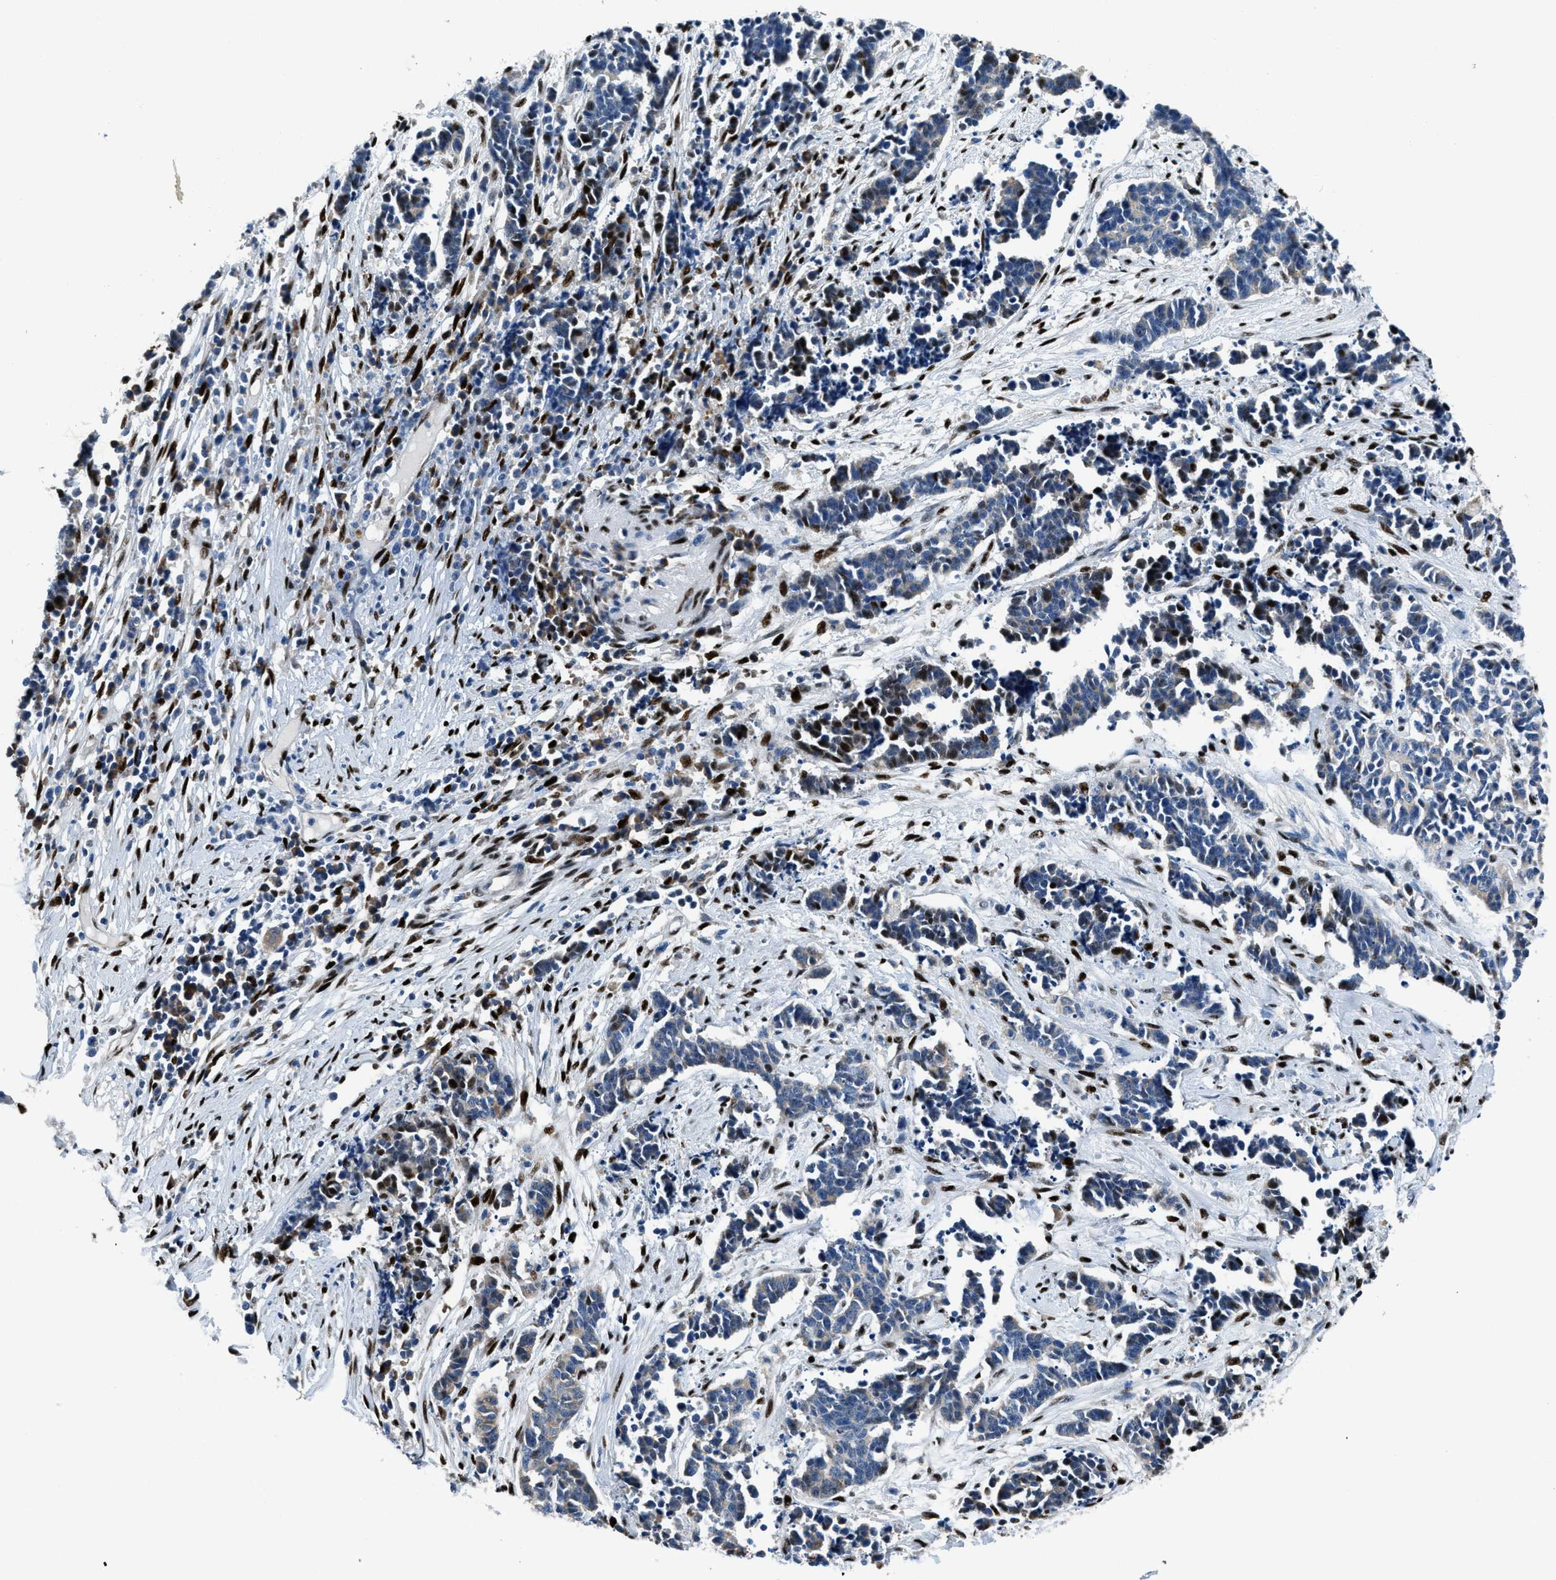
{"staining": {"intensity": "negative", "quantity": "none", "location": "none"}, "tissue": "cervical cancer", "cell_type": "Tumor cells", "image_type": "cancer", "snomed": [{"axis": "morphology", "description": "Squamous cell carcinoma, NOS"}, {"axis": "topography", "description": "Cervix"}], "caption": "IHC histopathology image of neoplastic tissue: human cervical cancer stained with DAB (3,3'-diaminobenzidine) reveals no significant protein staining in tumor cells. (DAB immunohistochemistry (IHC) visualized using brightfield microscopy, high magnification).", "gene": "EGR1", "patient": {"sex": "female", "age": 35}}